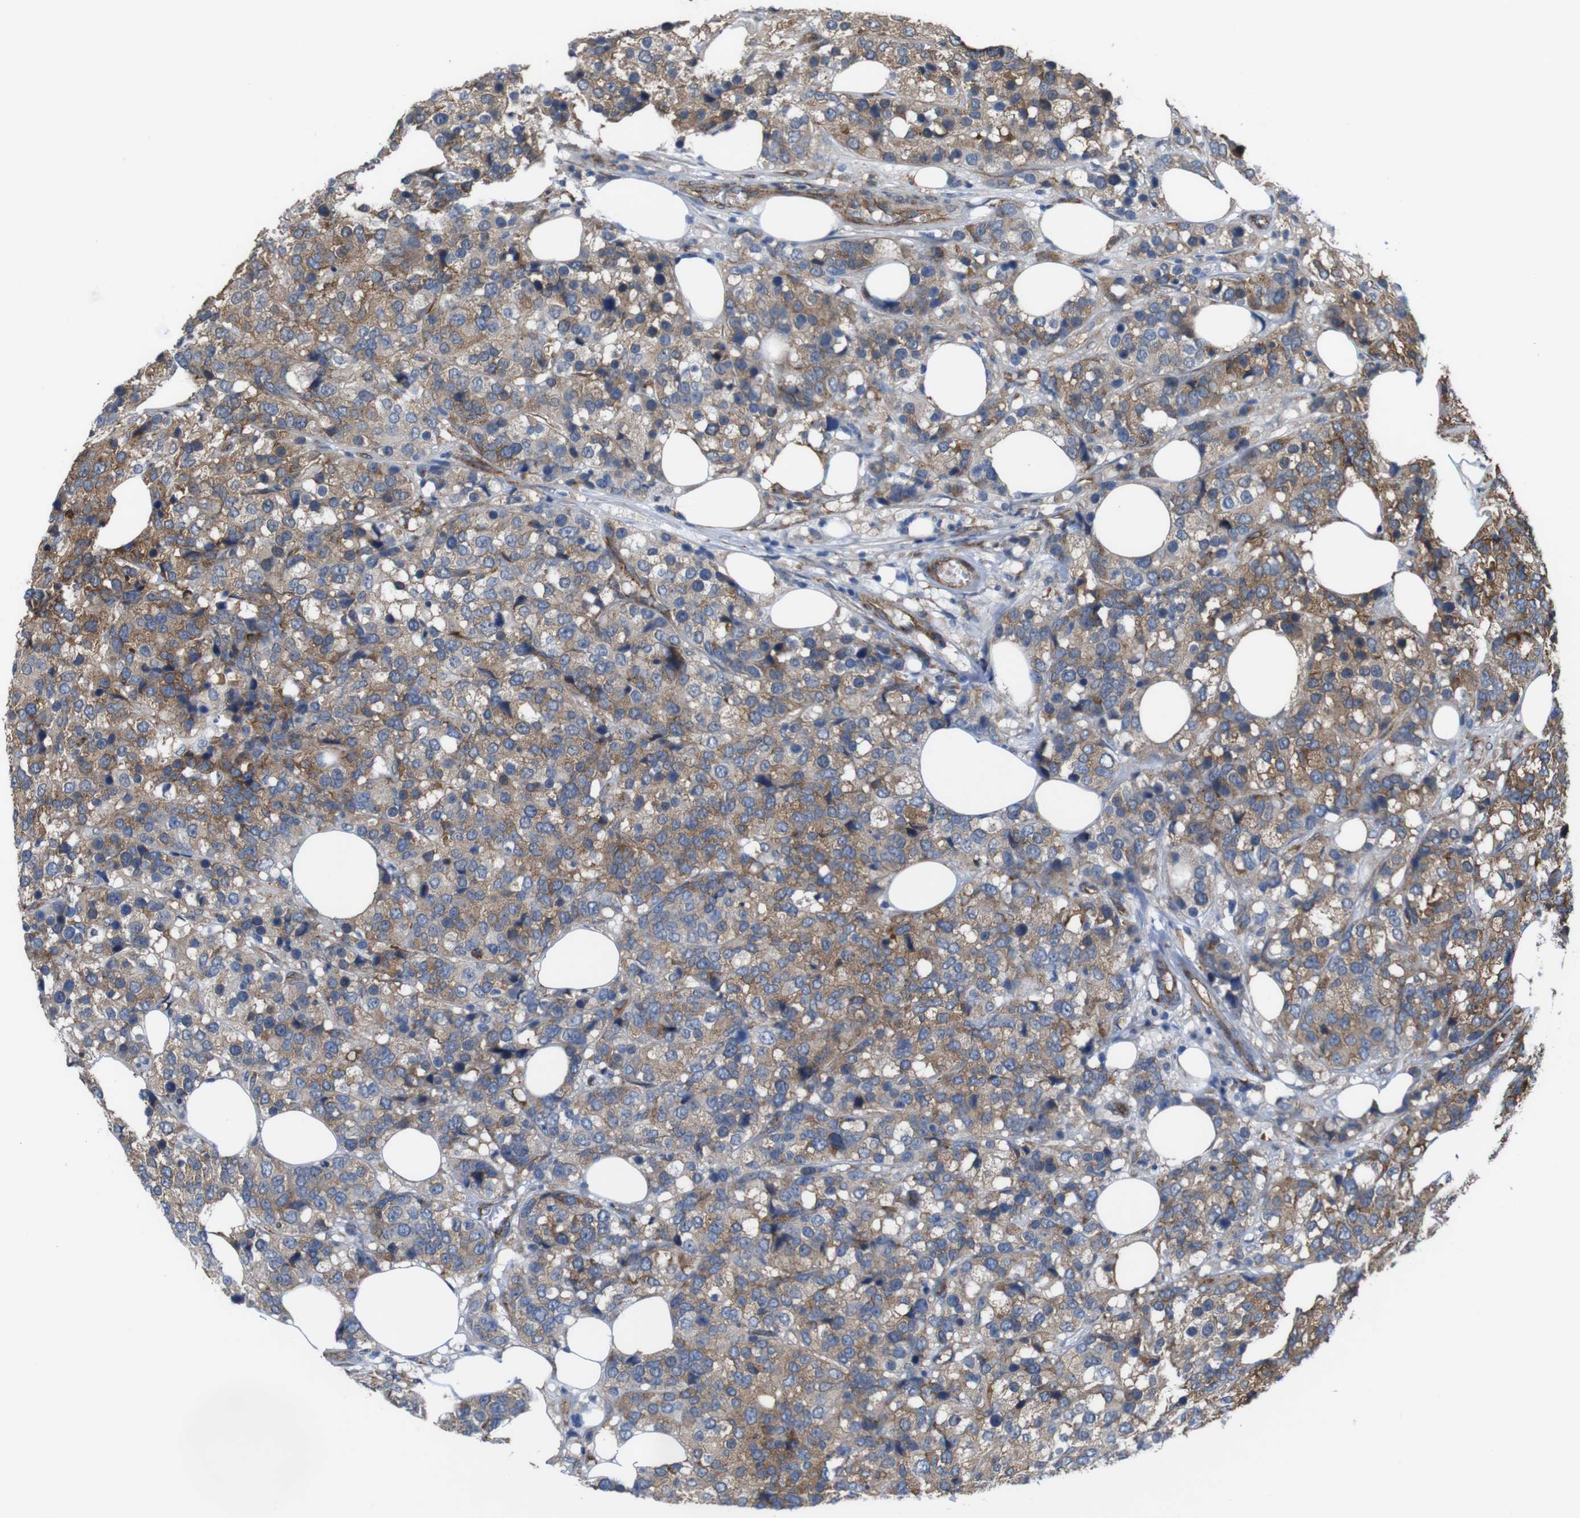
{"staining": {"intensity": "moderate", "quantity": ">75%", "location": "cytoplasmic/membranous"}, "tissue": "breast cancer", "cell_type": "Tumor cells", "image_type": "cancer", "snomed": [{"axis": "morphology", "description": "Lobular carcinoma"}, {"axis": "topography", "description": "Breast"}], "caption": "Lobular carcinoma (breast) stained with a protein marker reveals moderate staining in tumor cells.", "gene": "PTGER4", "patient": {"sex": "female", "age": 59}}